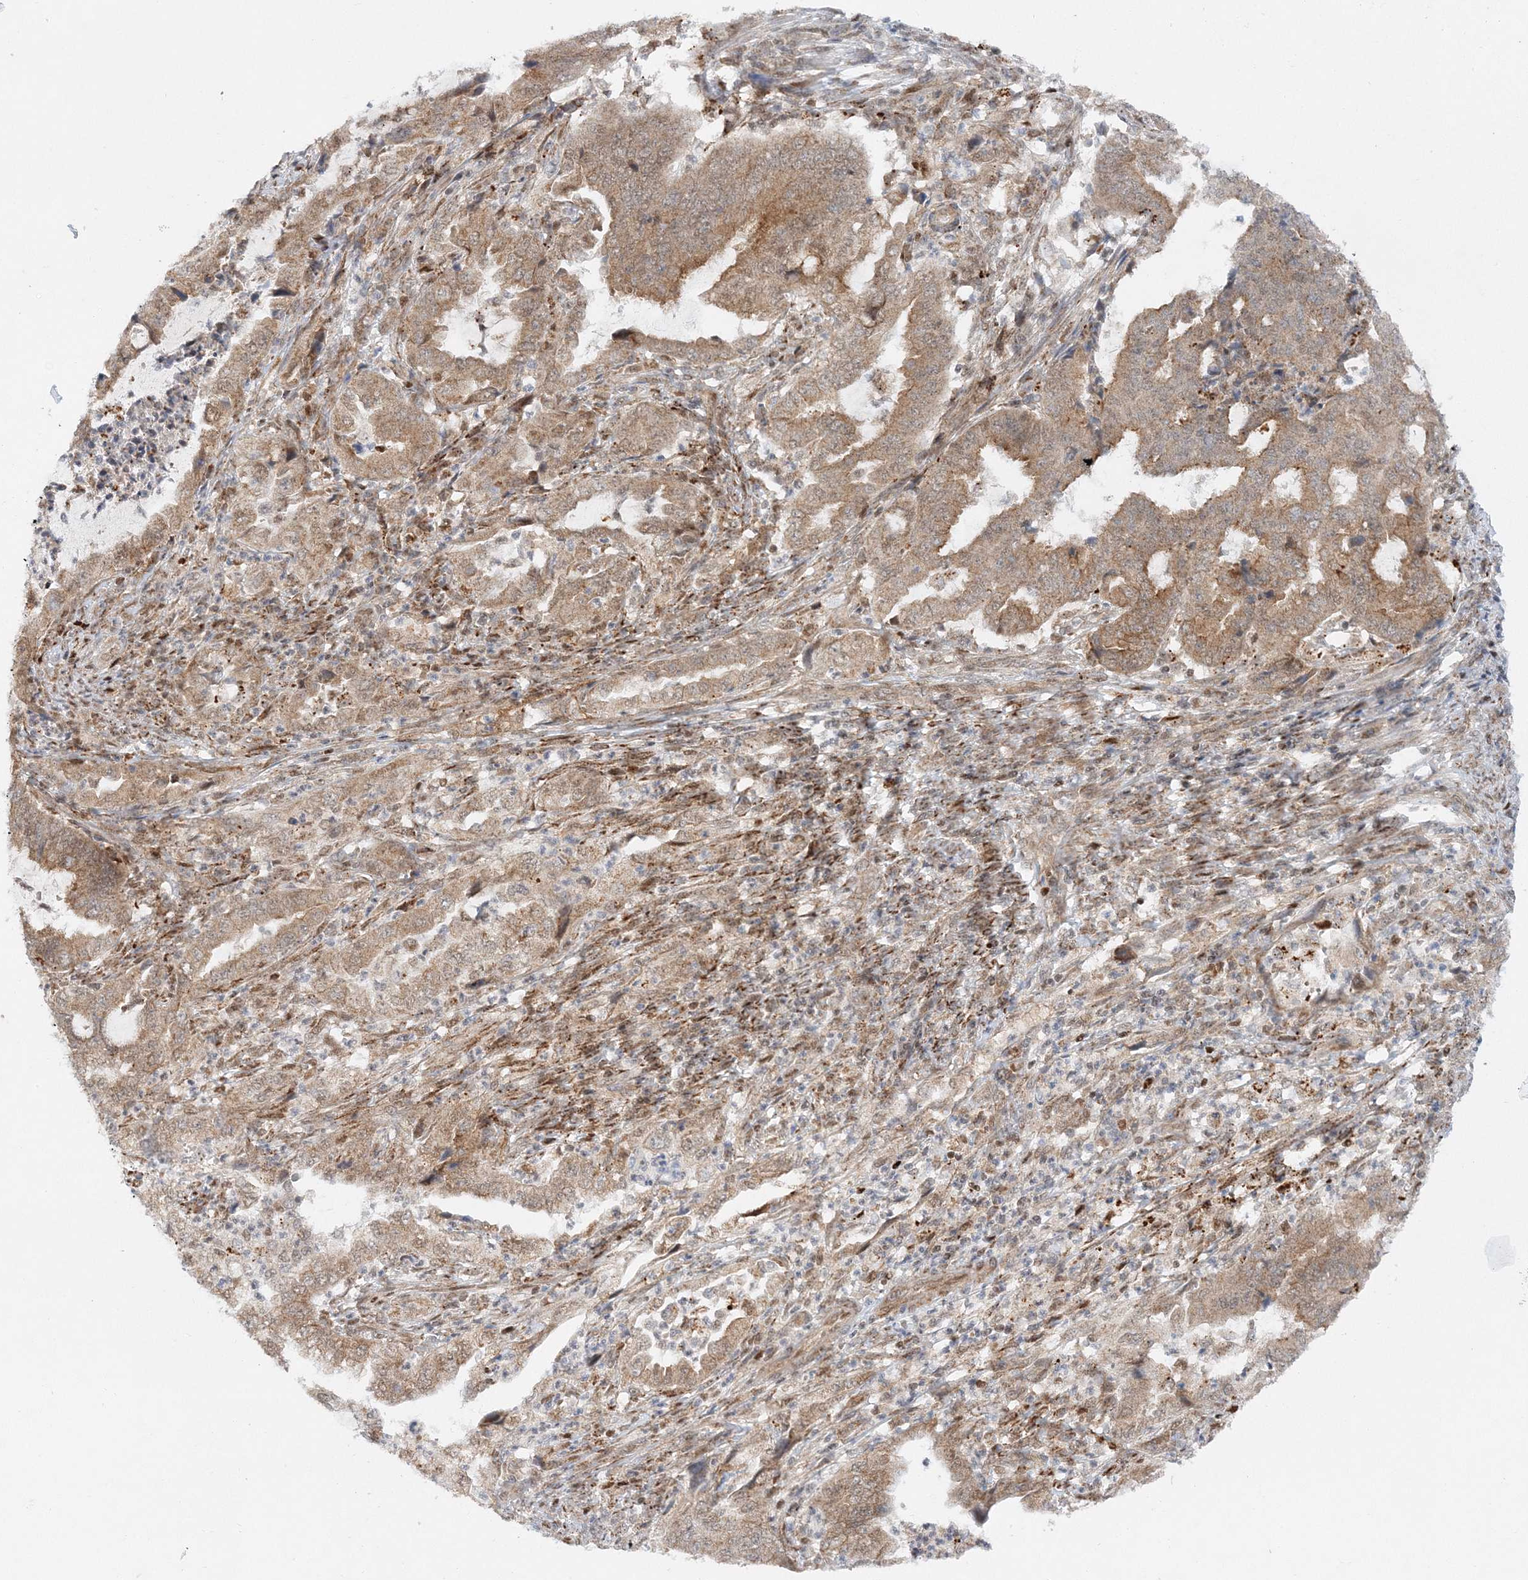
{"staining": {"intensity": "moderate", "quantity": ">75%", "location": "cytoplasmic/membranous"}, "tissue": "endometrial cancer", "cell_type": "Tumor cells", "image_type": "cancer", "snomed": [{"axis": "morphology", "description": "Adenocarcinoma, NOS"}, {"axis": "topography", "description": "Endometrium"}], "caption": "A brown stain labels moderate cytoplasmic/membranous staining of a protein in endometrial adenocarcinoma tumor cells. (DAB (3,3'-diaminobenzidine) = brown stain, brightfield microscopy at high magnification).", "gene": "RAB11FIP2", "patient": {"sex": "female", "age": 51}}